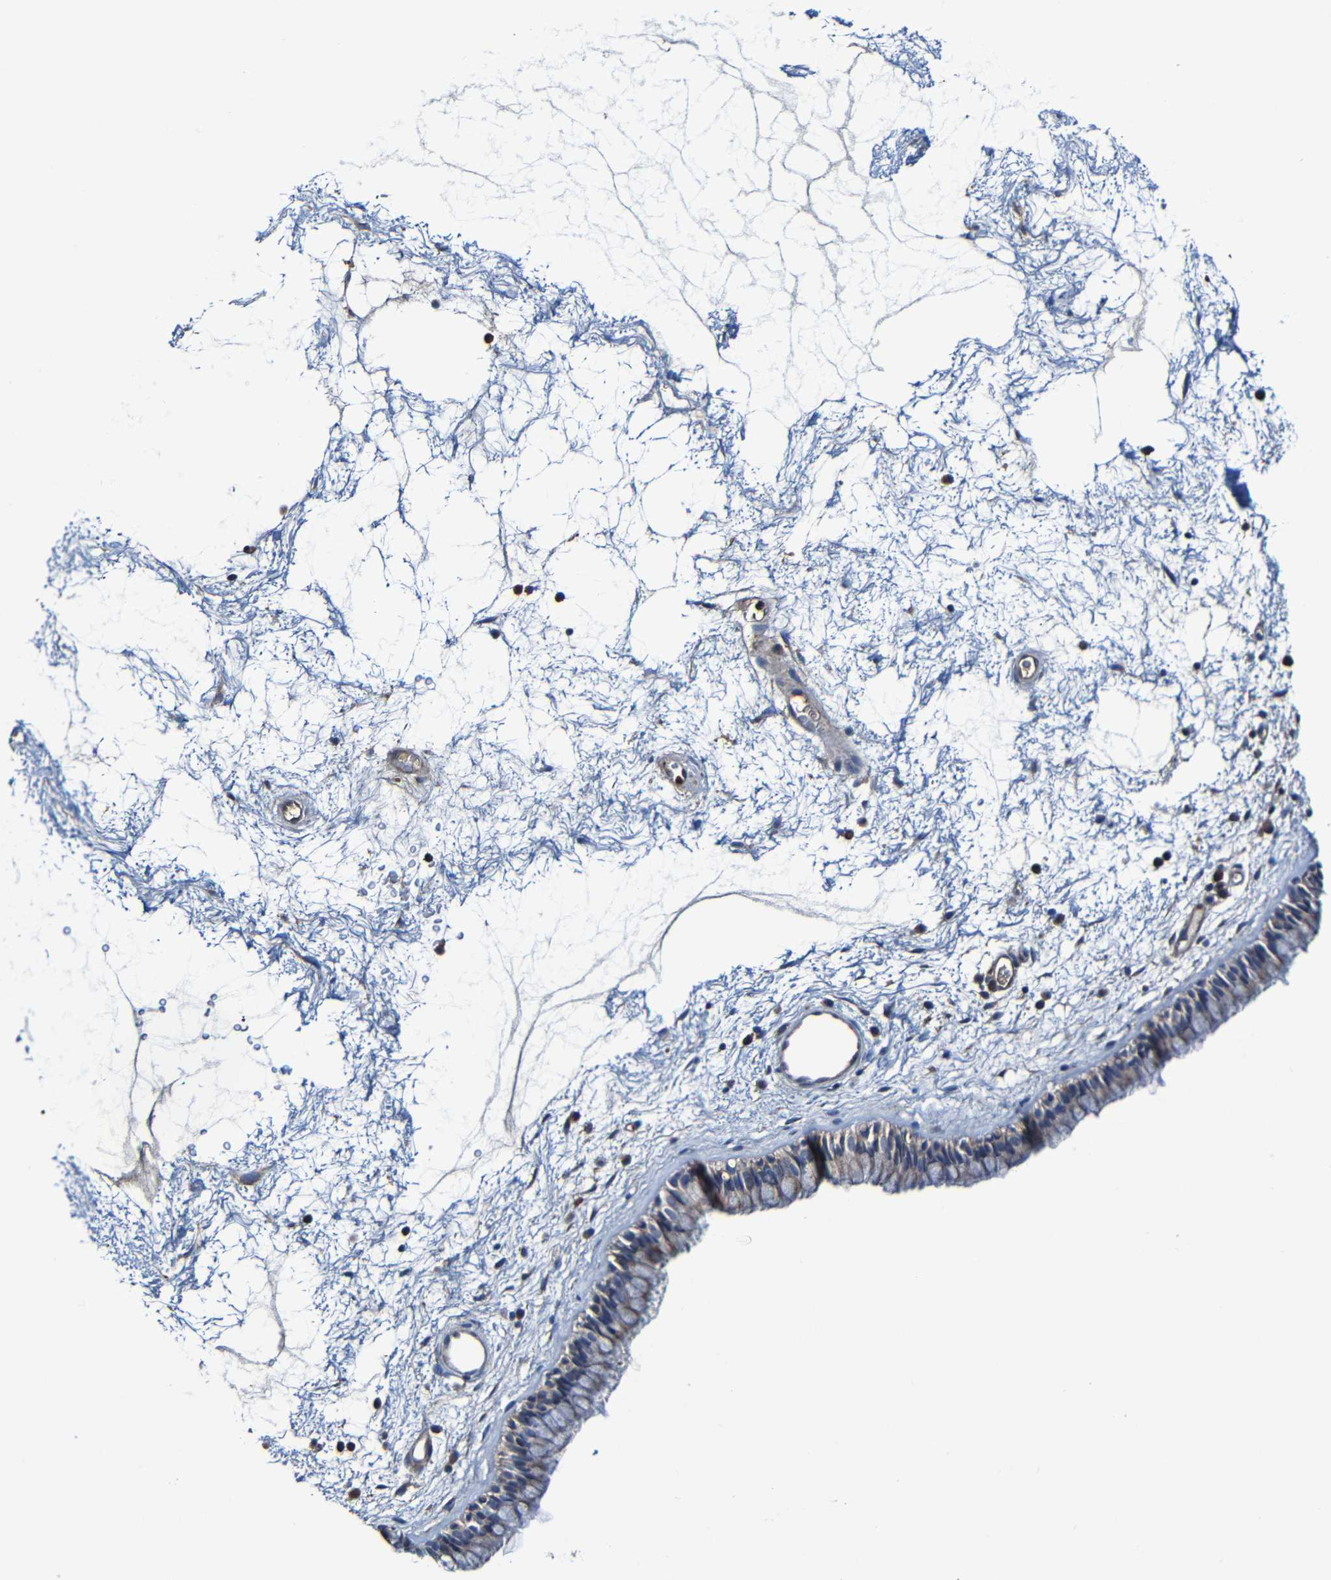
{"staining": {"intensity": "moderate", "quantity": ">75%", "location": "cytoplasmic/membranous"}, "tissue": "nasopharynx", "cell_type": "Respiratory epithelial cells", "image_type": "normal", "snomed": [{"axis": "morphology", "description": "Normal tissue, NOS"}, {"axis": "morphology", "description": "Inflammation, NOS"}, {"axis": "topography", "description": "Nasopharynx"}], "caption": "This image displays IHC staining of normal nasopharynx, with medium moderate cytoplasmic/membranous positivity in about >75% of respiratory epithelial cells.", "gene": "ADAM15", "patient": {"sex": "male", "age": 48}}